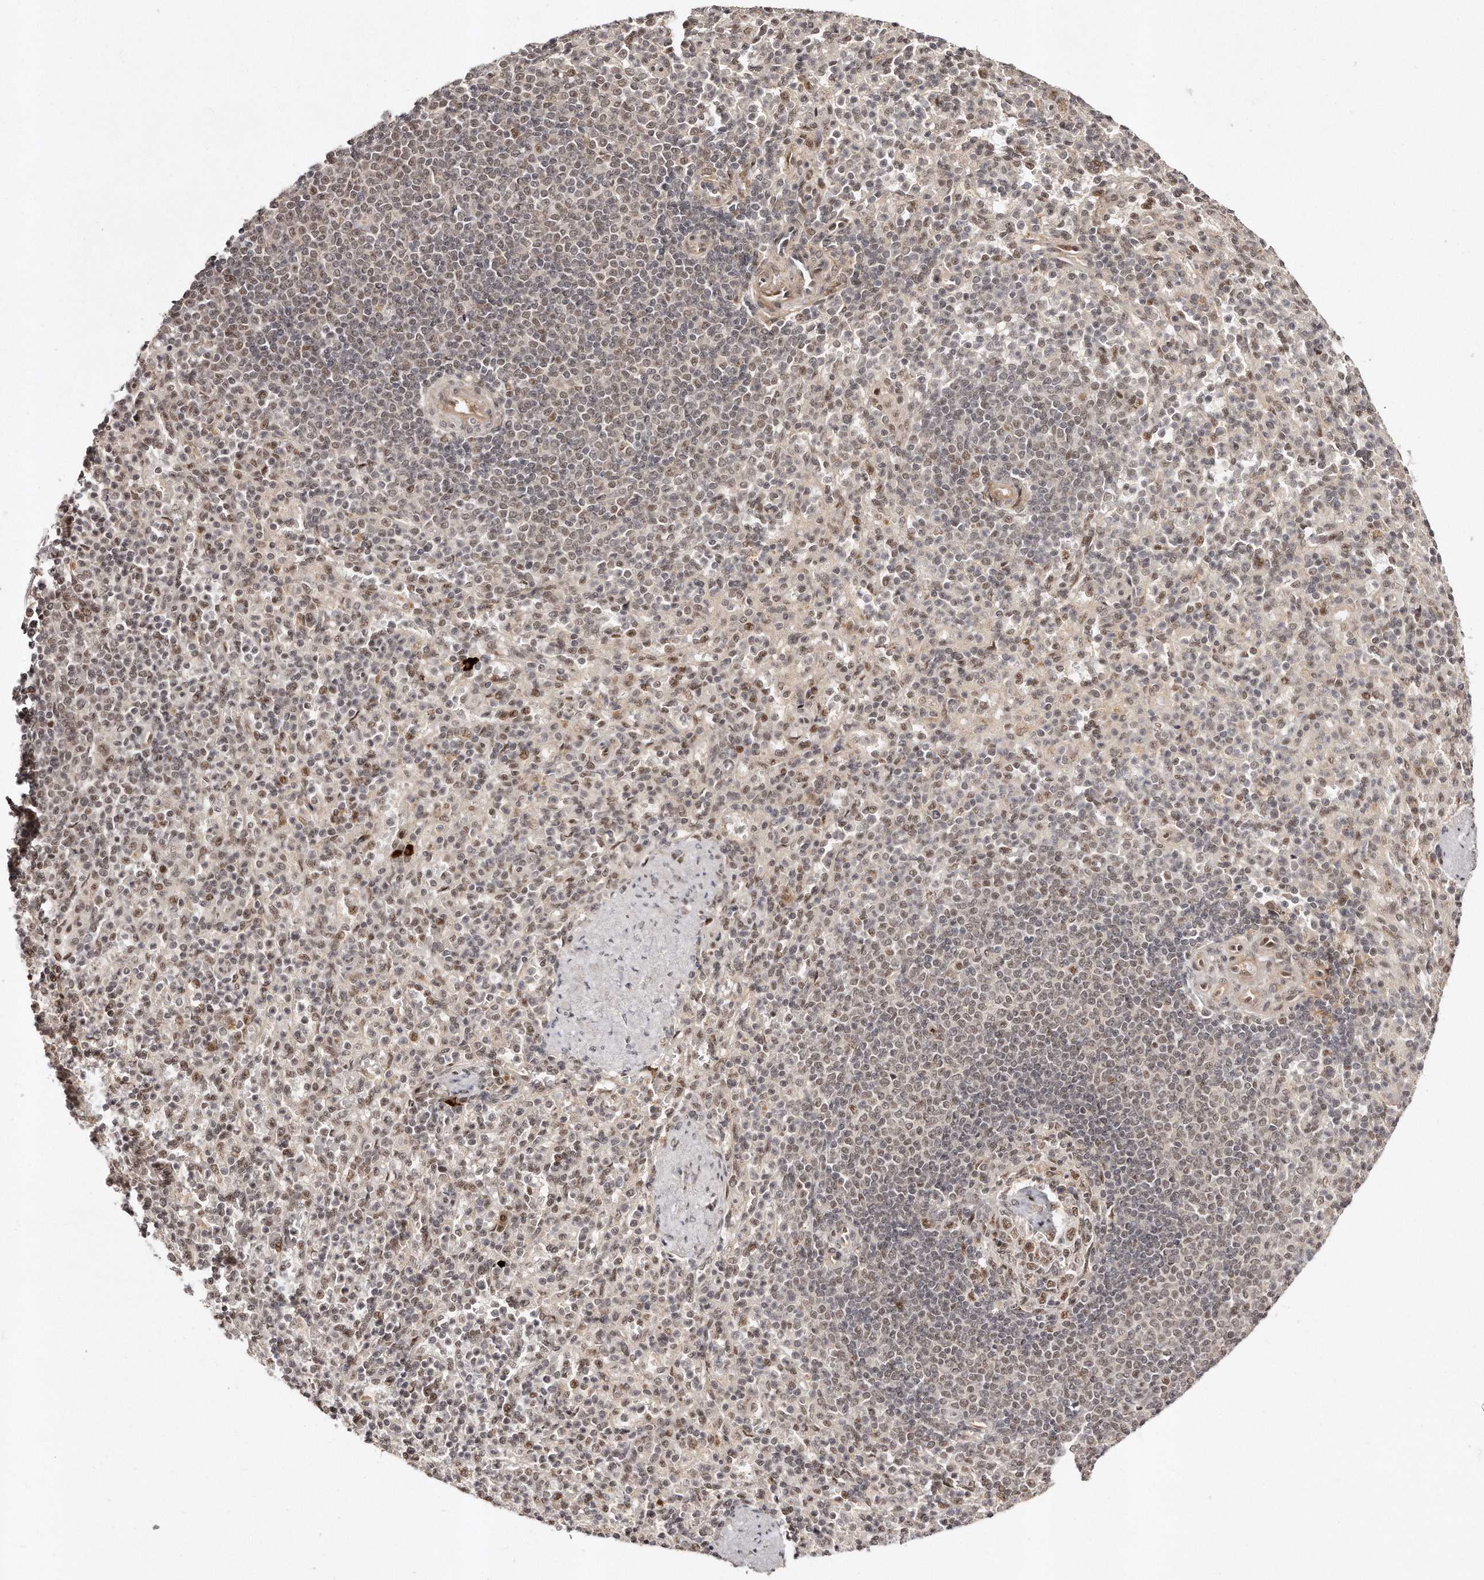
{"staining": {"intensity": "weak", "quantity": ">75%", "location": "nuclear"}, "tissue": "spleen", "cell_type": "Cells in red pulp", "image_type": "normal", "snomed": [{"axis": "morphology", "description": "Normal tissue, NOS"}, {"axis": "topography", "description": "Spleen"}], "caption": "Cells in red pulp exhibit weak nuclear staining in approximately >75% of cells in benign spleen. (brown staining indicates protein expression, while blue staining denotes nuclei).", "gene": "SOX4", "patient": {"sex": "female", "age": 74}}